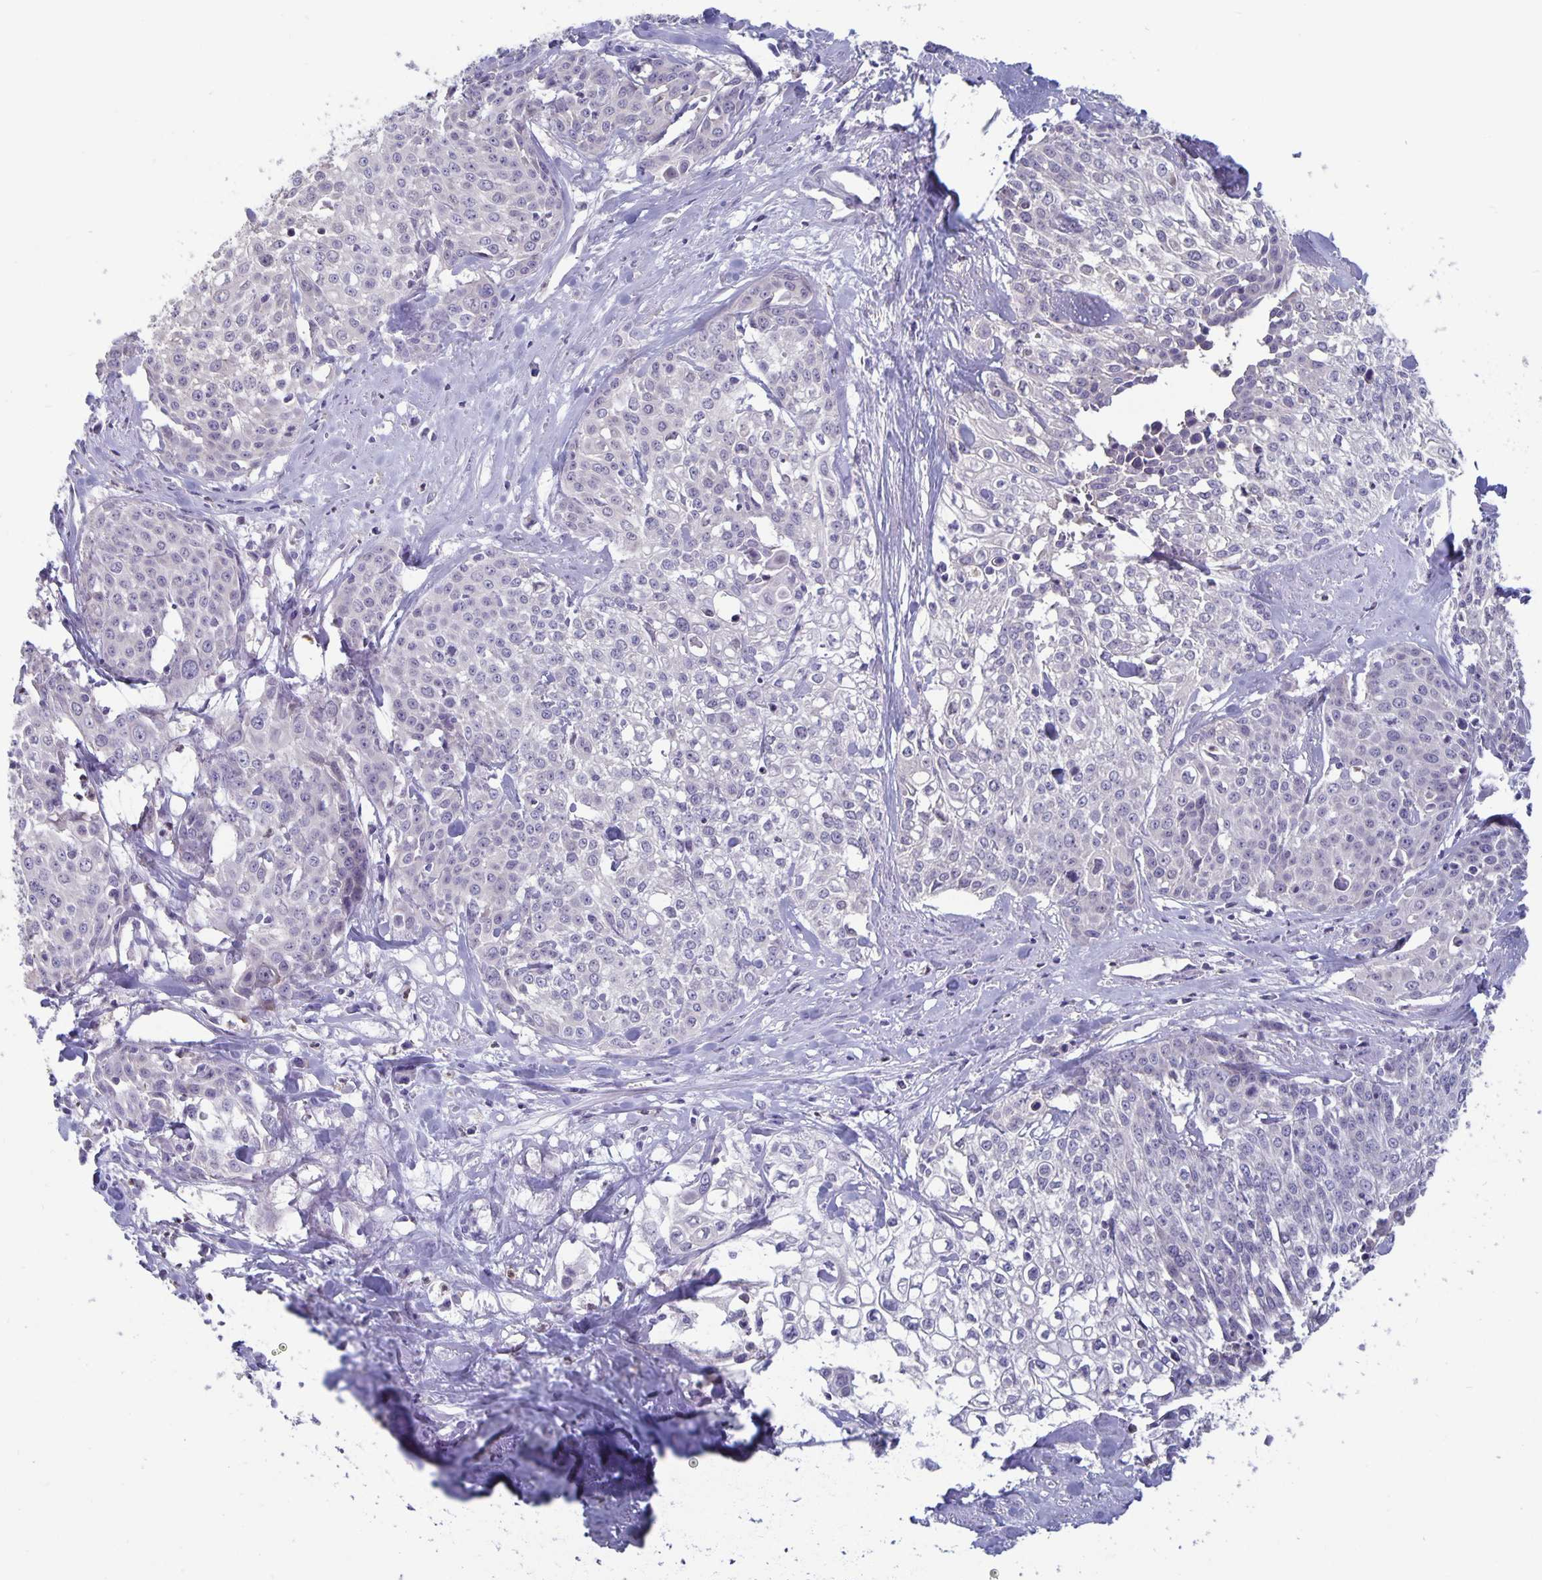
{"staining": {"intensity": "negative", "quantity": "none", "location": "none"}, "tissue": "cervical cancer", "cell_type": "Tumor cells", "image_type": "cancer", "snomed": [{"axis": "morphology", "description": "Squamous cell carcinoma, NOS"}, {"axis": "topography", "description": "Cervix"}], "caption": "A photomicrograph of human cervical cancer is negative for staining in tumor cells.", "gene": "PLCB3", "patient": {"sex": "female", "age": 39}}